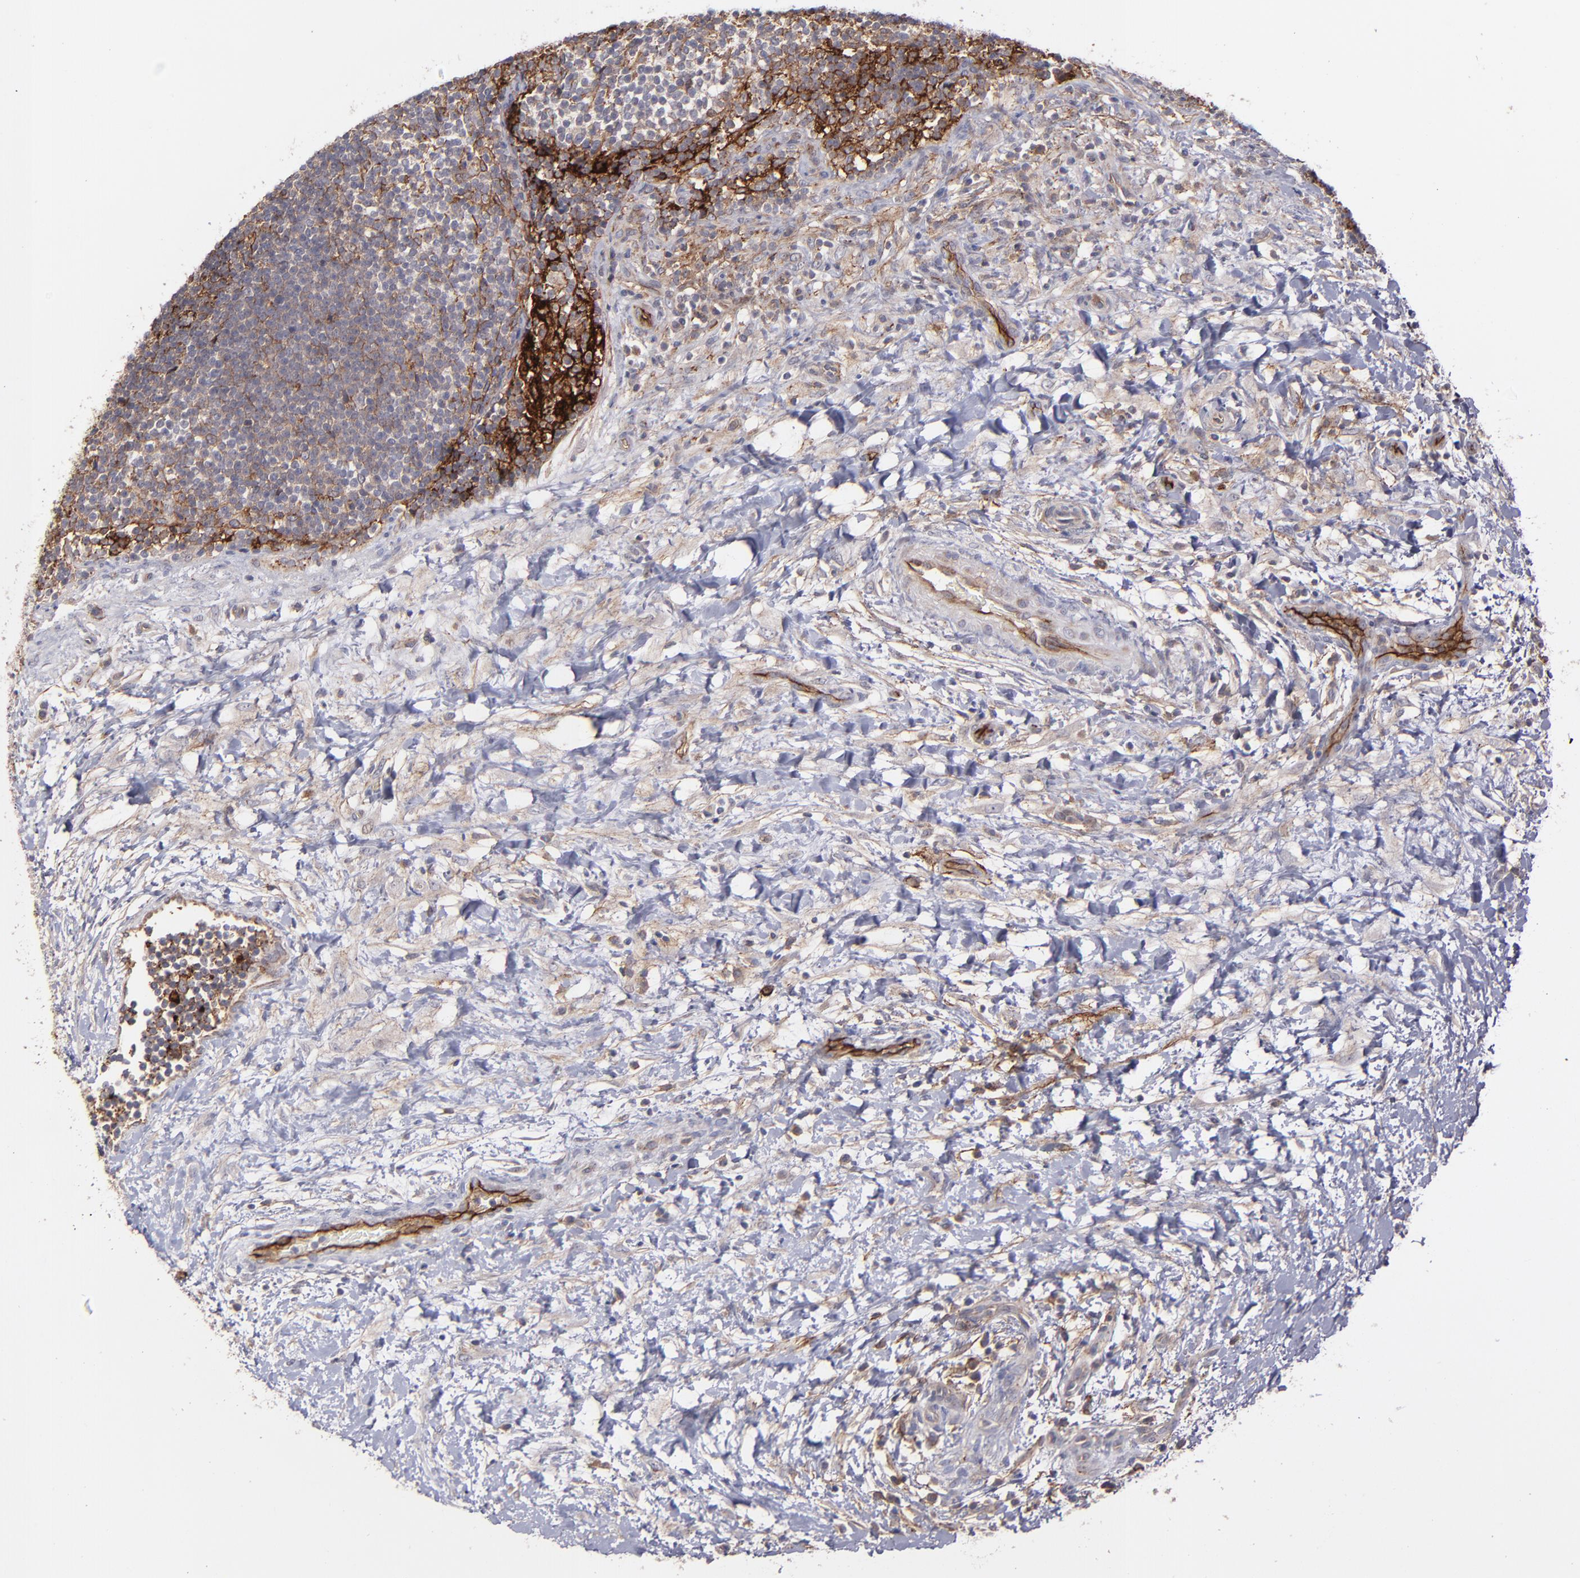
{"staining": {"intensity": "moderate", "quantity": ">75%", "location": "cytoplasmic/membranous"}, "tissue": "lymphoma", "cell_type": "Tumor cells", "image_type": "cancer", "snomed": [{"axis": "morphology", "description": "Malignant lymphoma, non-Hodgkin's type, Low grade"}, {"axis": "topography", "description": "Lymph node"}], "caption": "A high-resolution image shows IHC staining of lymphoma, which reveals moderate cytoplasmic/membranous expression in approximately >75% of tumor cells.", "gene": "ICAM1", "patient": {"sex": "female", "age": 76}}